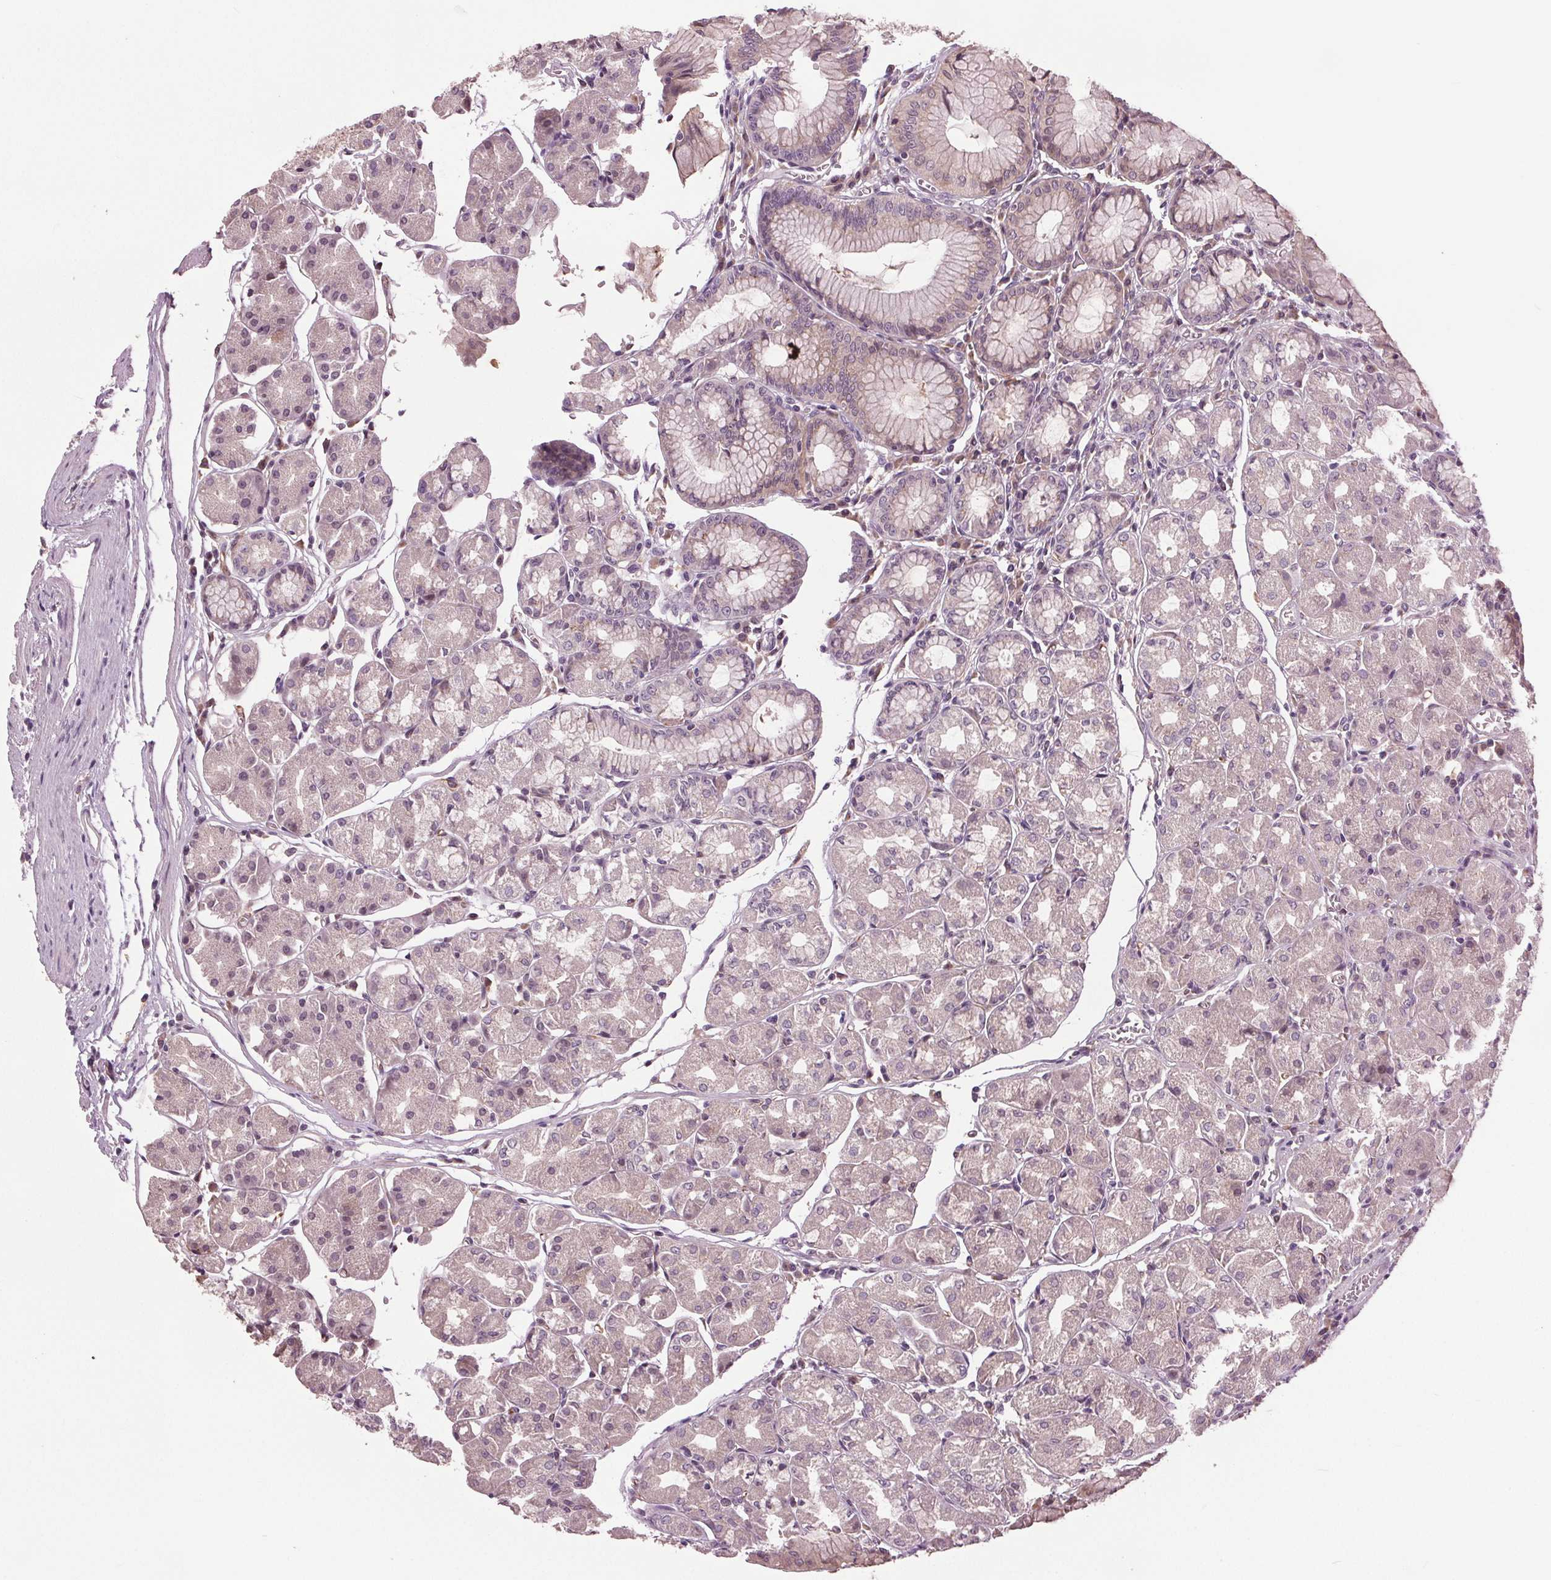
{"staining": {"intensity": "negative", "quantity": "none", "location": "none"}, "tissue": "stomach", "cell_type": "Glandular cells", "image_type": "normal", "snomed": [{"axis": "morphology", "description": "Normal tissue, NOS"}, {"axis": "topography", "description": "Stomach"}], "caption": "Glandular cells are negative for brown protein staining in normal stomach. (Brightfield microscopy of DAB IHC at high magnification).", "gene": "BSDC1", "patient": {"sex": "male", "age": 55}}